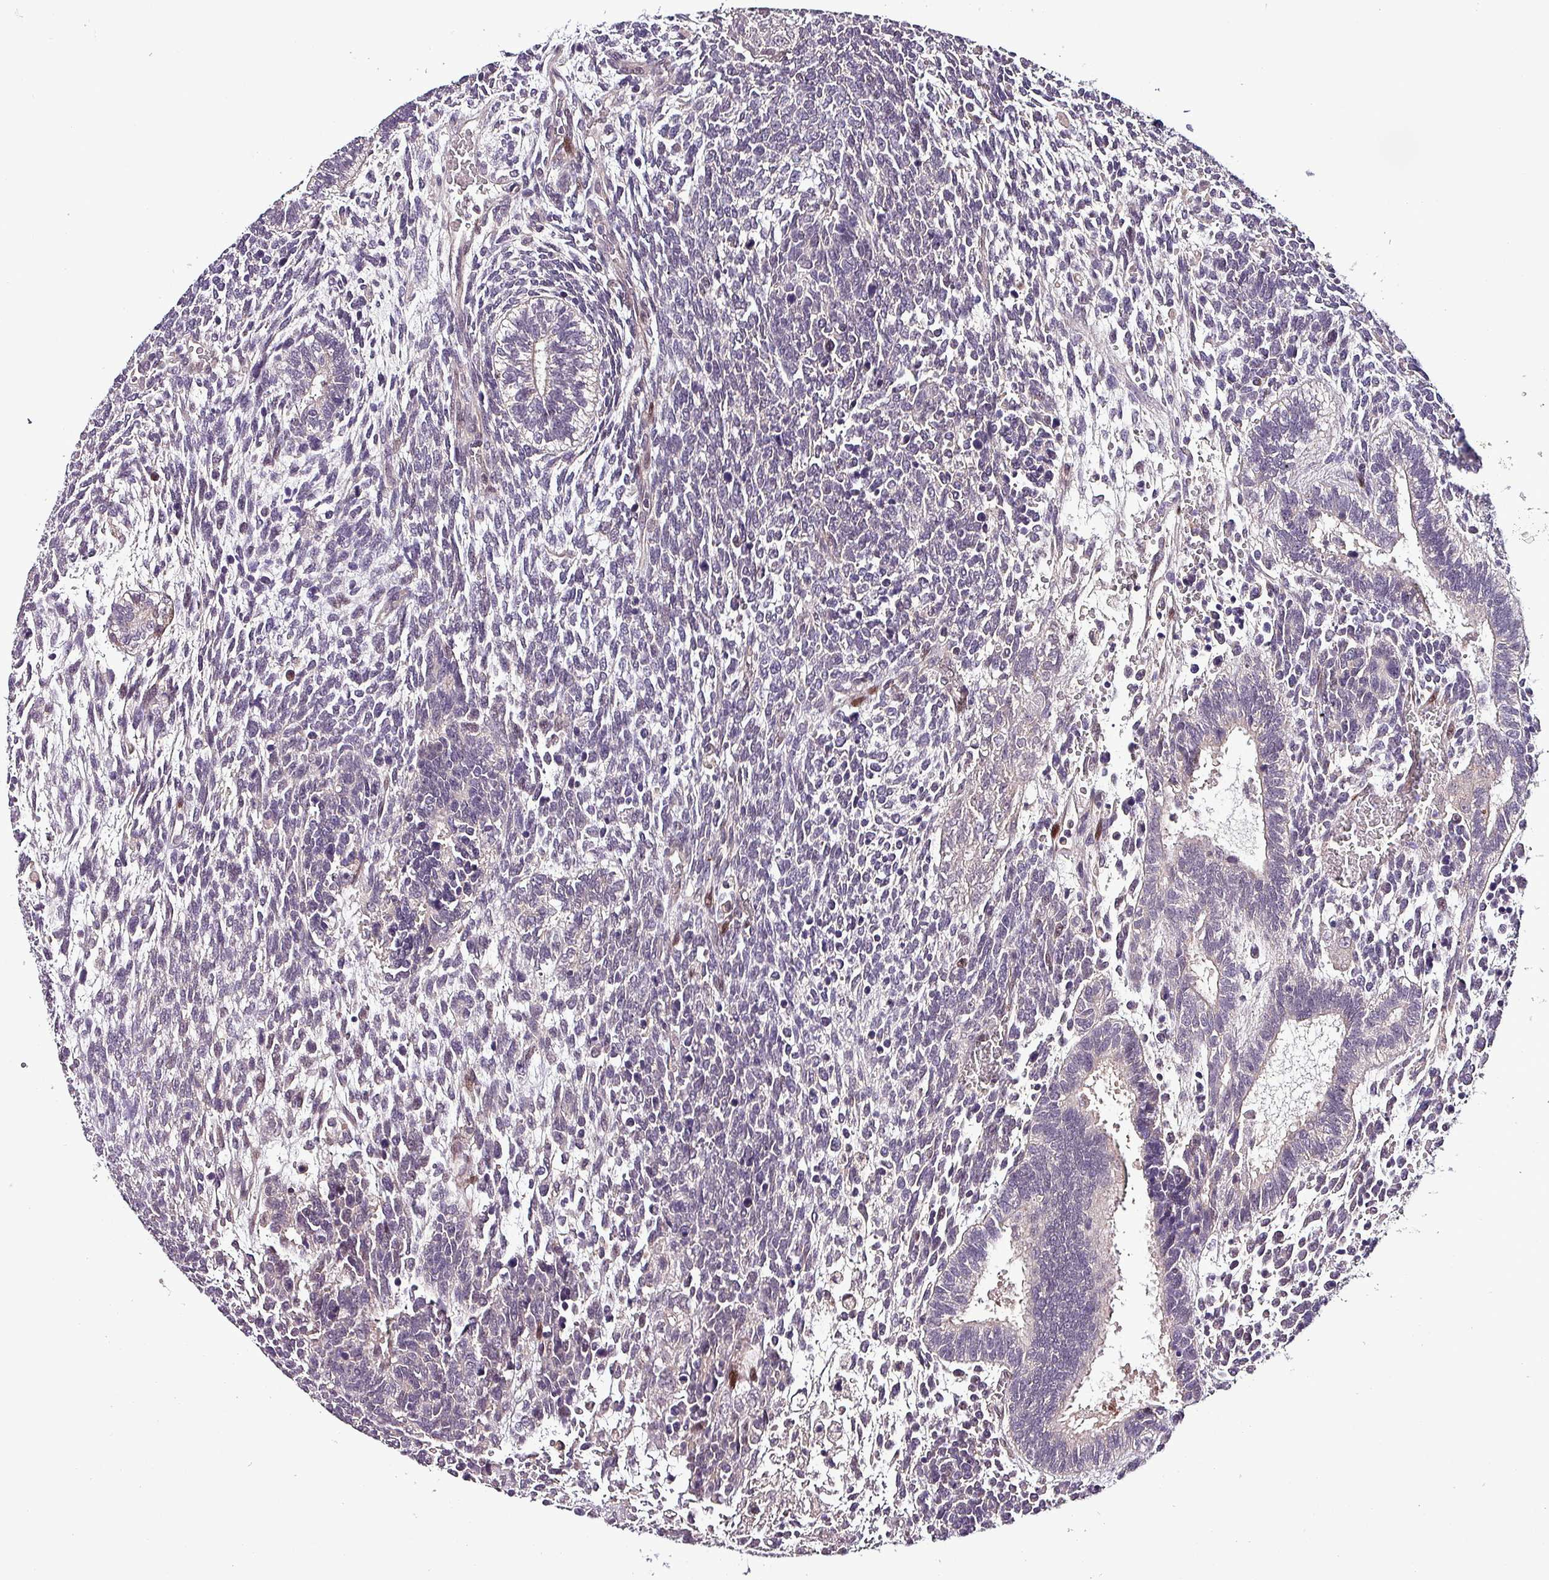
{"staining": {"intensity": "negative", "quantity": "none", "location": "none"}, "tissue": "testis cancer", "cell_type": "Tumor cells", "image_type": "cancer", "snomed": [{"axis": "morphology", "description": "Carcinoma, Embryonal, NOS"}, {"axis": "topography", "description": "Testis"}], "caption": "The histopathology image displays no staining of tumor cells in testis cancer (embryonal carcinoma).", "gene": "GRAPL", "patient": {"sex": "male", "age": 23}}